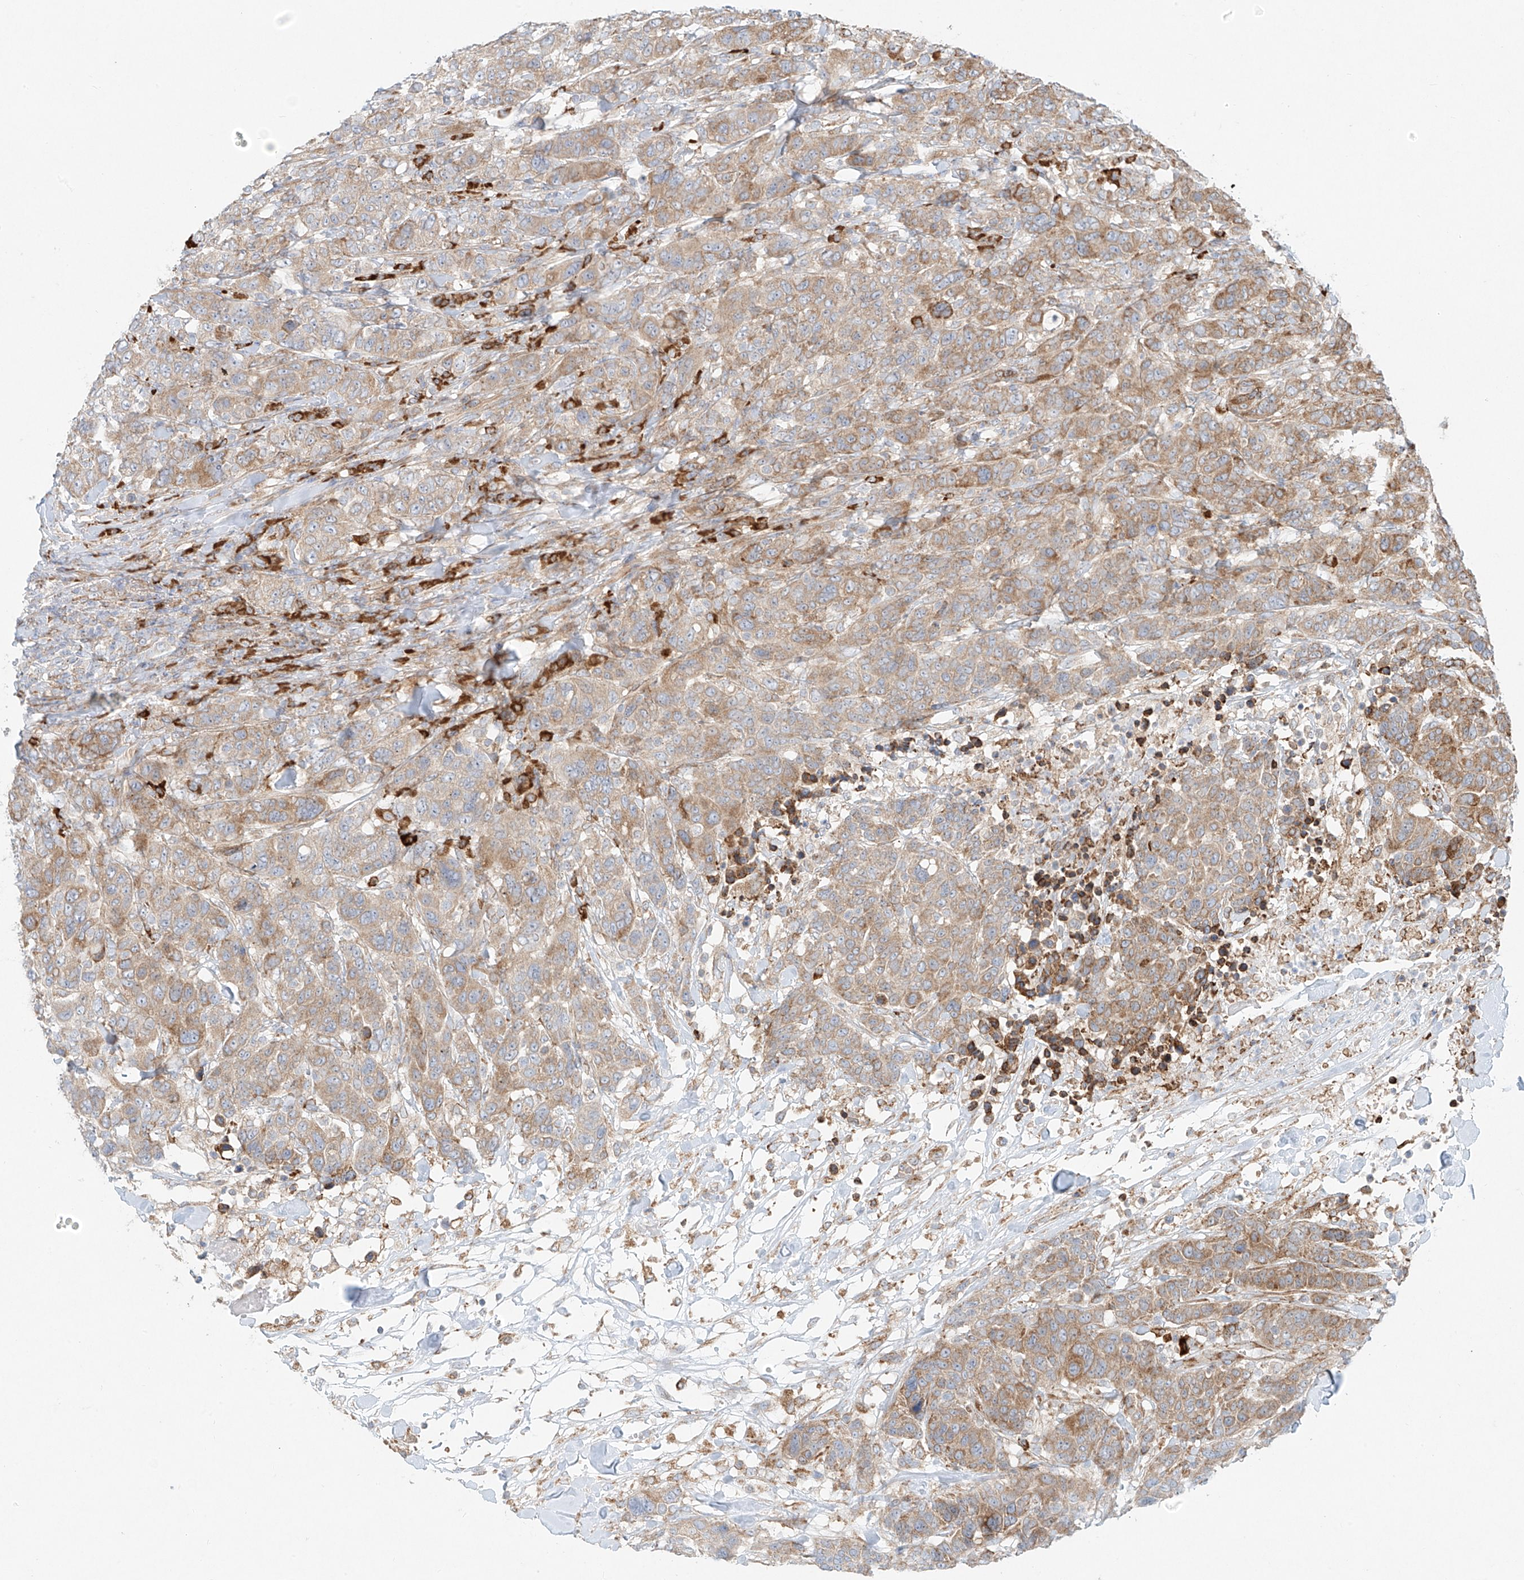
{"staining": {"intensity": "weak", "quantity": ">75%", "location": "cytoplasmic/membranous"}, "tissue": "breast cancer", "cell_type": "Tumor cells", "image_type": "cancer", "snomed": [{"axis": "morphology", "description": "Duct carcinoma"}, {"axis": "topography", "description": "Breast"}], "caption": "Immunohistochemistry of breast cancer exhibits low levels of weak cytoplasmic/membranous expression in about >75% of tumor cells.", "gene": "EIPR1", "patient": {"sex": "female", "age": 37}}